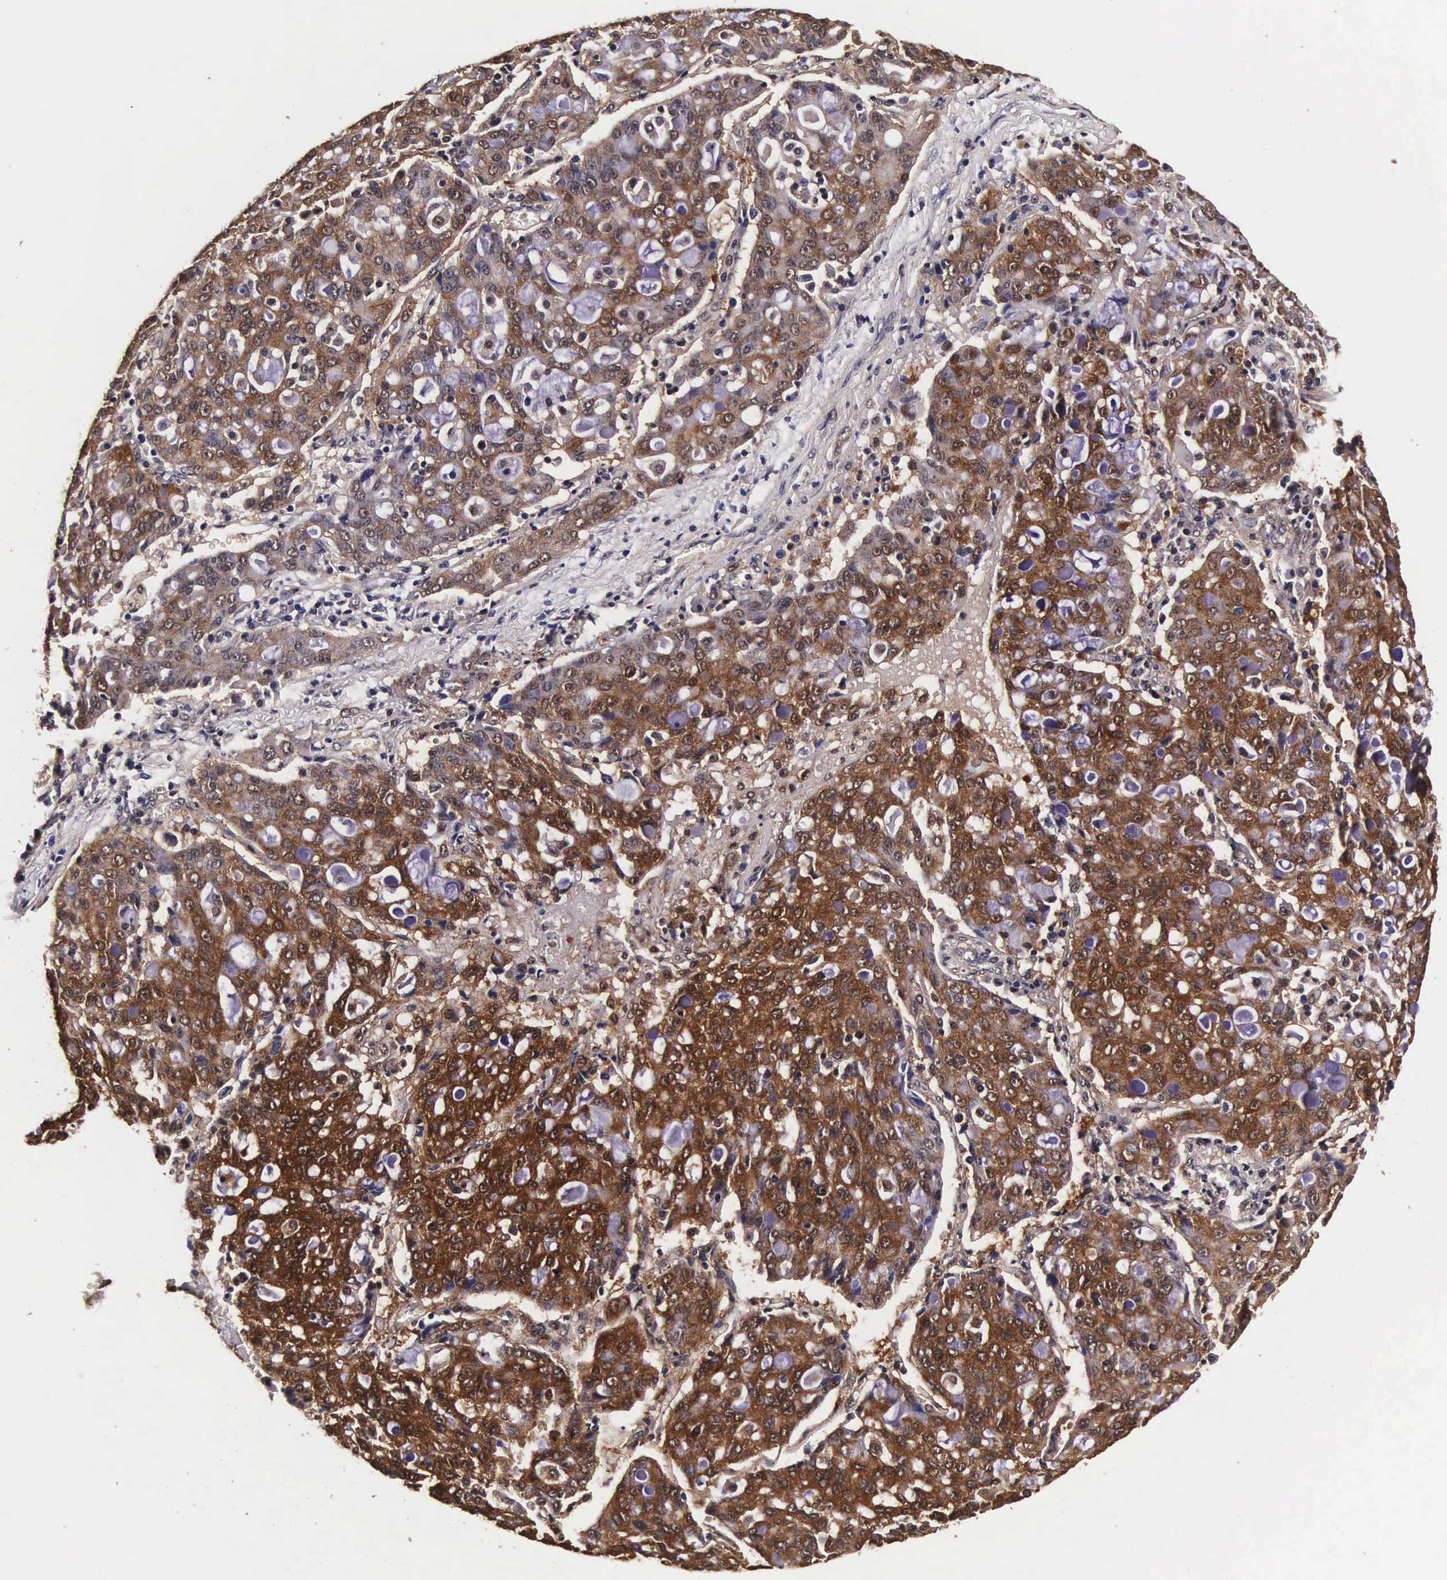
{"staining": {"intensity": "strong", "quantity": ">75%", "location": "cytoplasmic/membranous,nuclear"}, "tissue": "lung cancer", "cell_type": "Tumor cells", "image_type": "cancer", "snomed": [{"axis": "morphology", "description": "Adenocarcinoma, NOS"}, {"axis": "topography", "description": "Lung"}], "caption": "IHC (DAB (3,3'-diaminobenzidine)) staining of human lung cancer shows strong cytoplasmic/membranous and nuclear protein staining in about >75% of tumor cells. (Brightfield microscopy of DAB IHC at high magnification).", "gene": "TECPR2", "patient": {"sex": "female", "age": 44}}